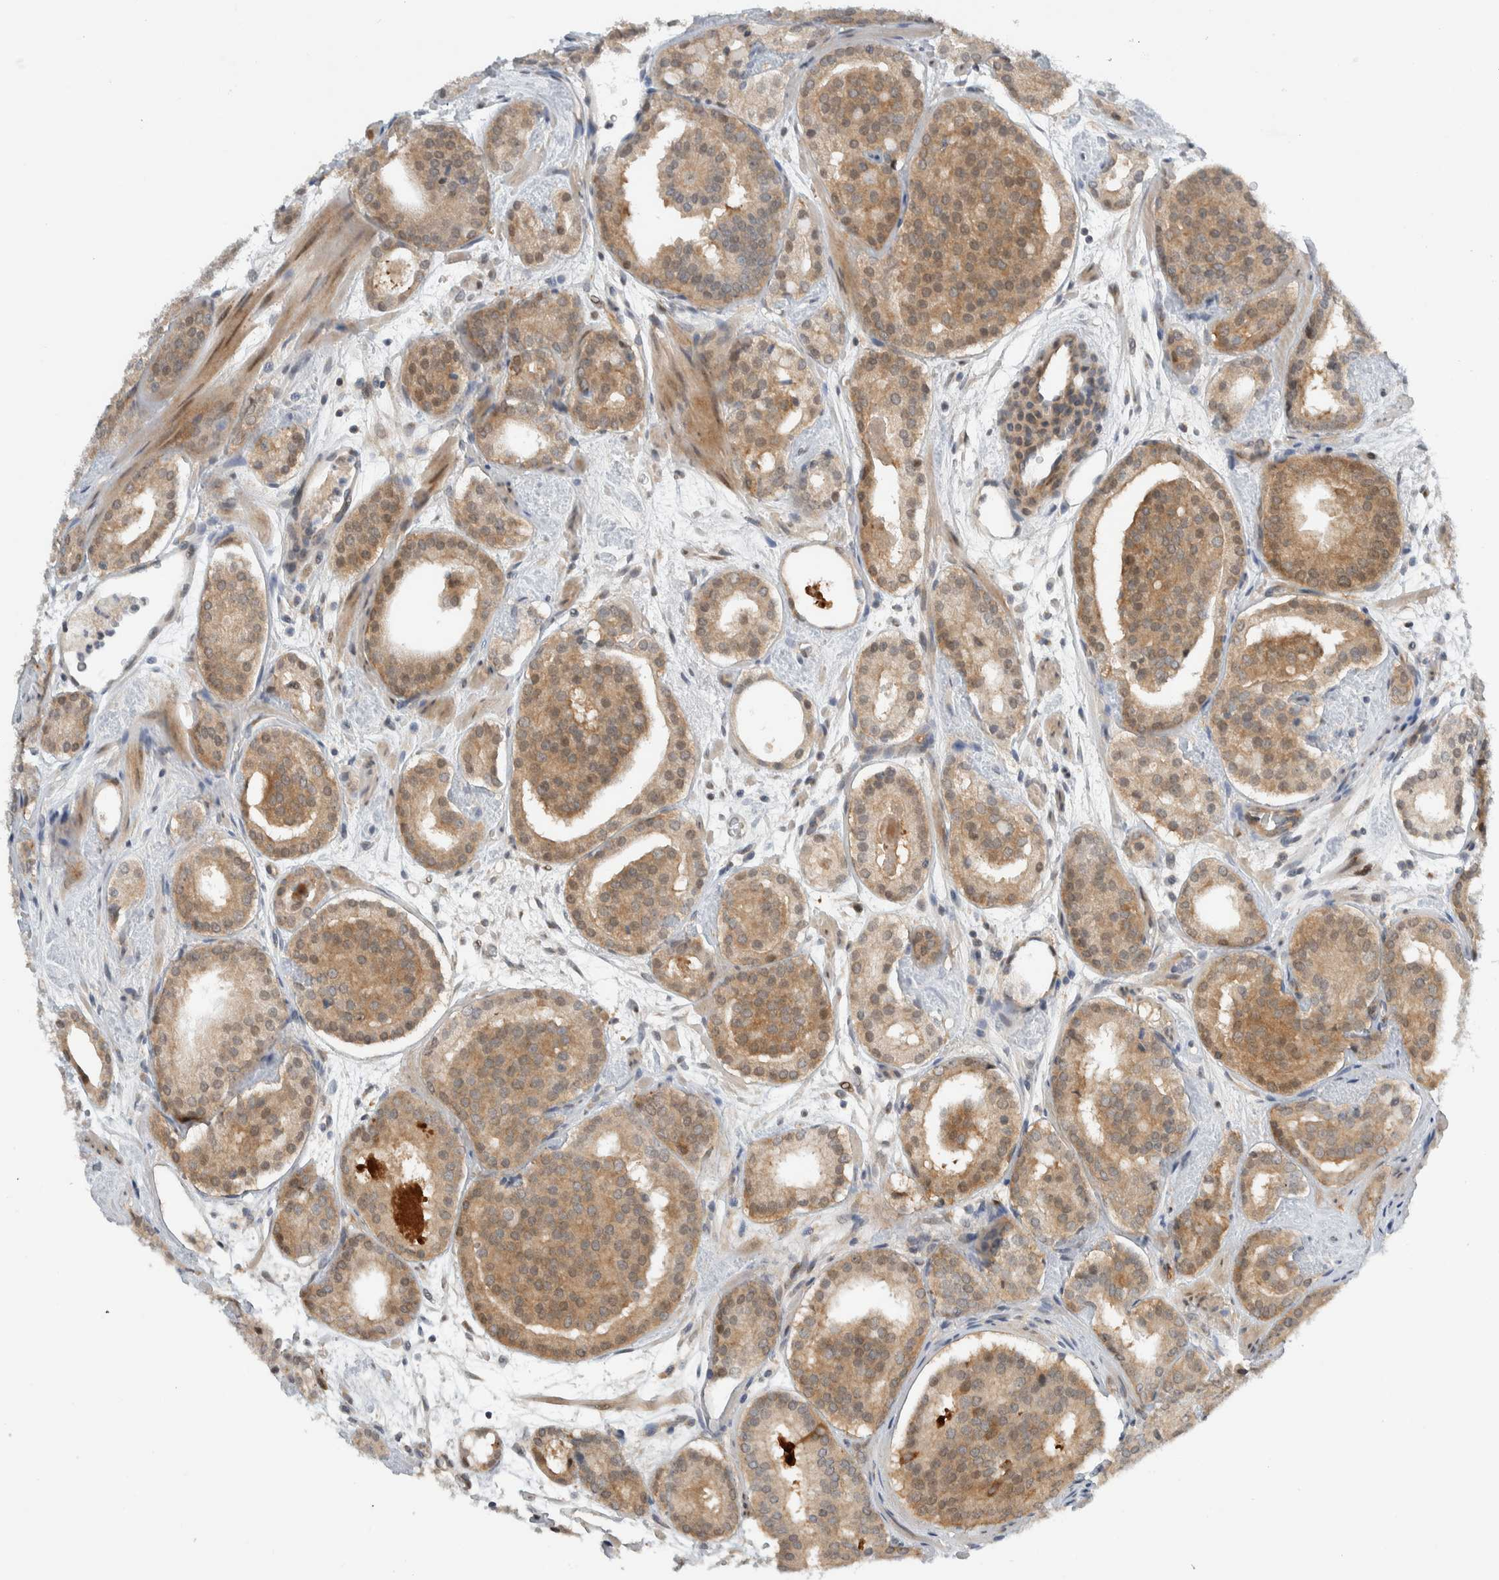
{"staining": {"intensity": "moderate", "quantity": "25%-75%", "location": "cytoplasmic/membranous"}, "tissue": "prostate cancer", "cell_type": "Tumor cells", "image_type": "cancer", "snomed": [{"axis": "morphology", "description": "Adenocarcinoma, Low grade"}, {"axis": "topography", "description": "Prostate"}], "caption": "Protein staining of low-grade adenocarcinoma (prostate) tissue demonstrates moderate cytoplasmic/membranous staining in approximately 25%-75% of tumor cells.", "gene": "NCR3LG1", "patient": {"sex": "male", "age": 69}}